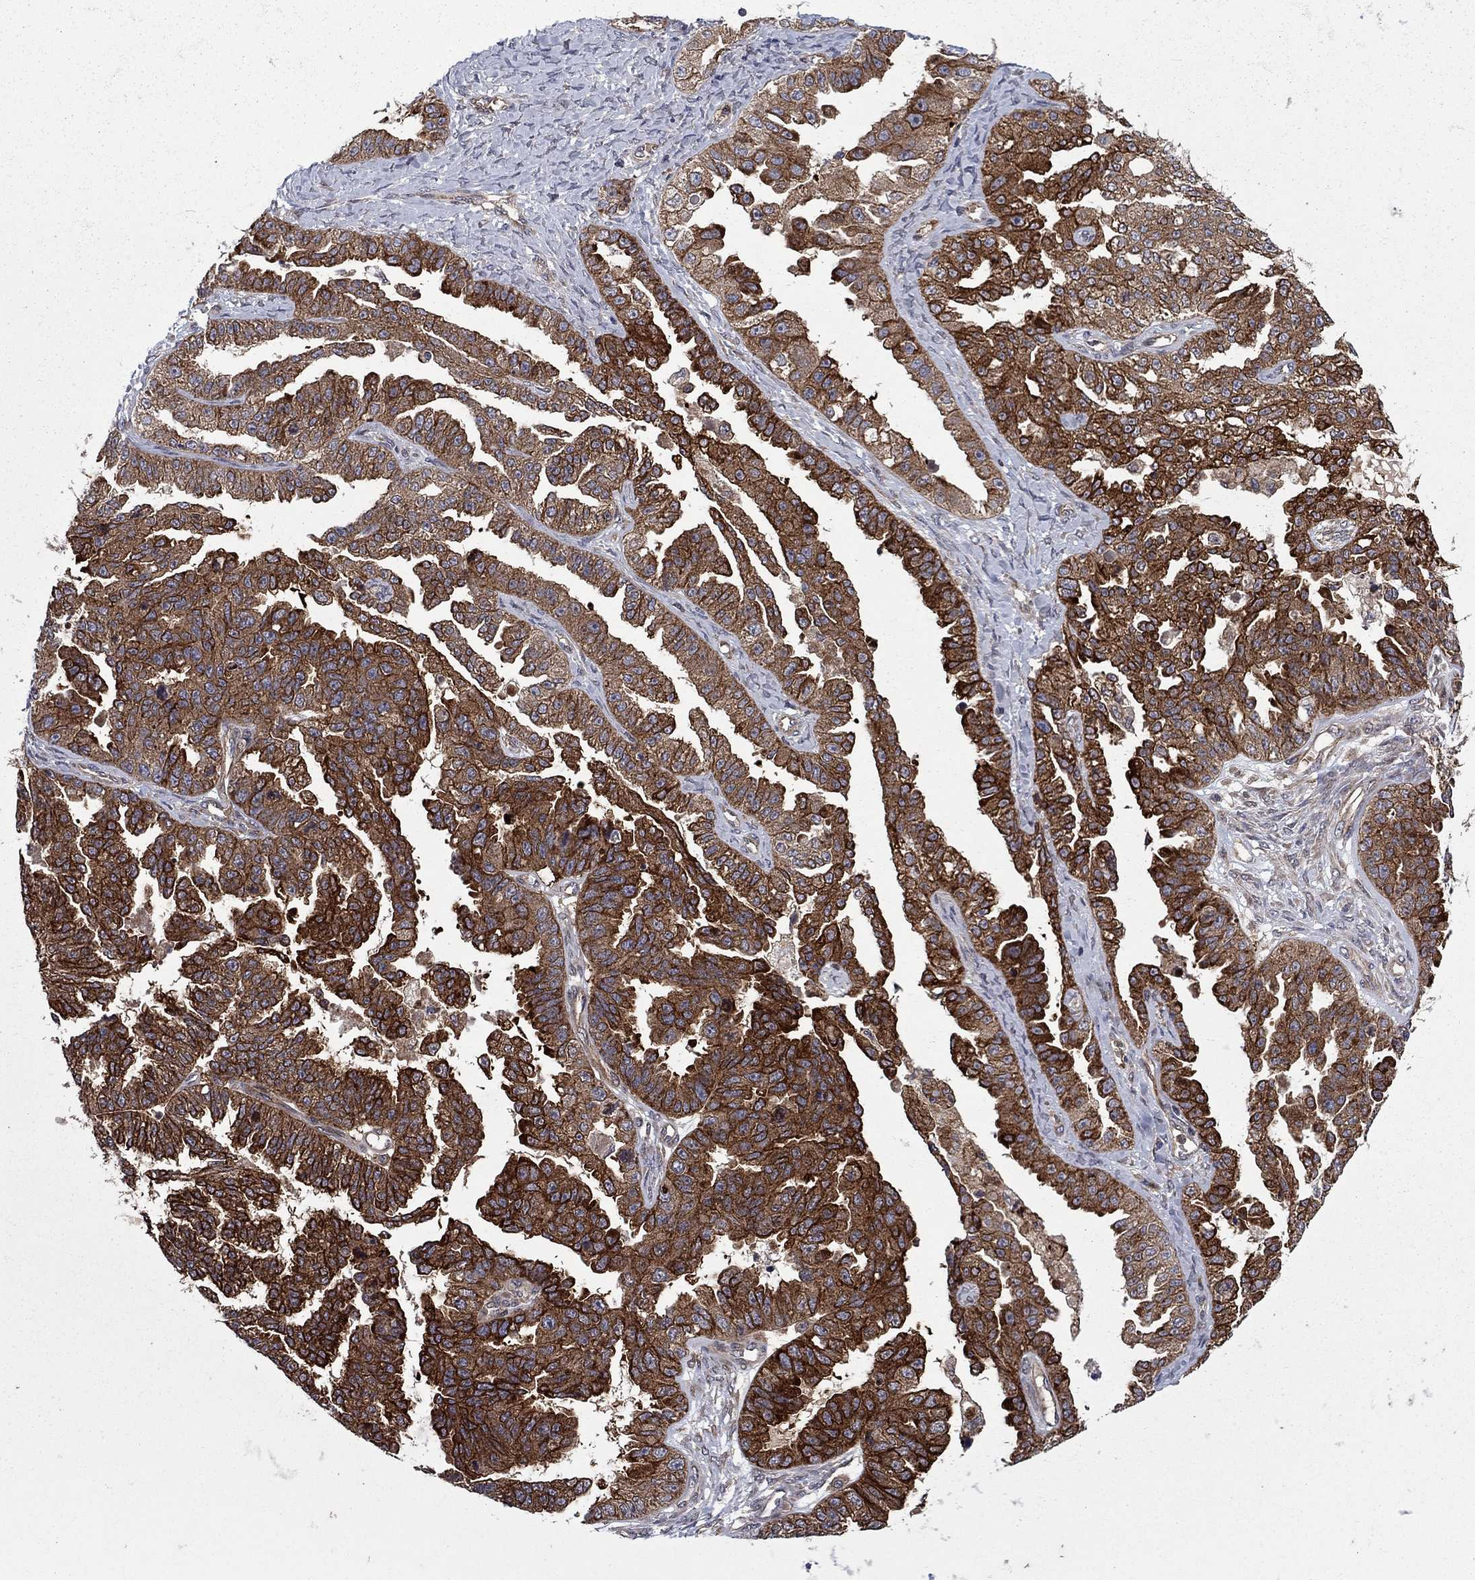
{"staining": {"intensity": "strong", "quantity": ">75%", "location": "cytoplasmic/membranous"}, "tissue": "ovarian cancer", "cell_type": "Tumor cells", "image_type": "cancer", "snomed": [{"axis": "morphology", "description": "Cystadenocarcinoma, serous, NOS"}, {"axis": "topography", "description": "Ovary"}], "caption": "Protein staining by immunohistochemistry exhibits strong cytoplasmic/membranous expression in approximately >75% of tumor cells in ovarian serous cystadenocarcinoma.", "gene": "HDAC4", "patient": {"sex": "female", "age": 58}}